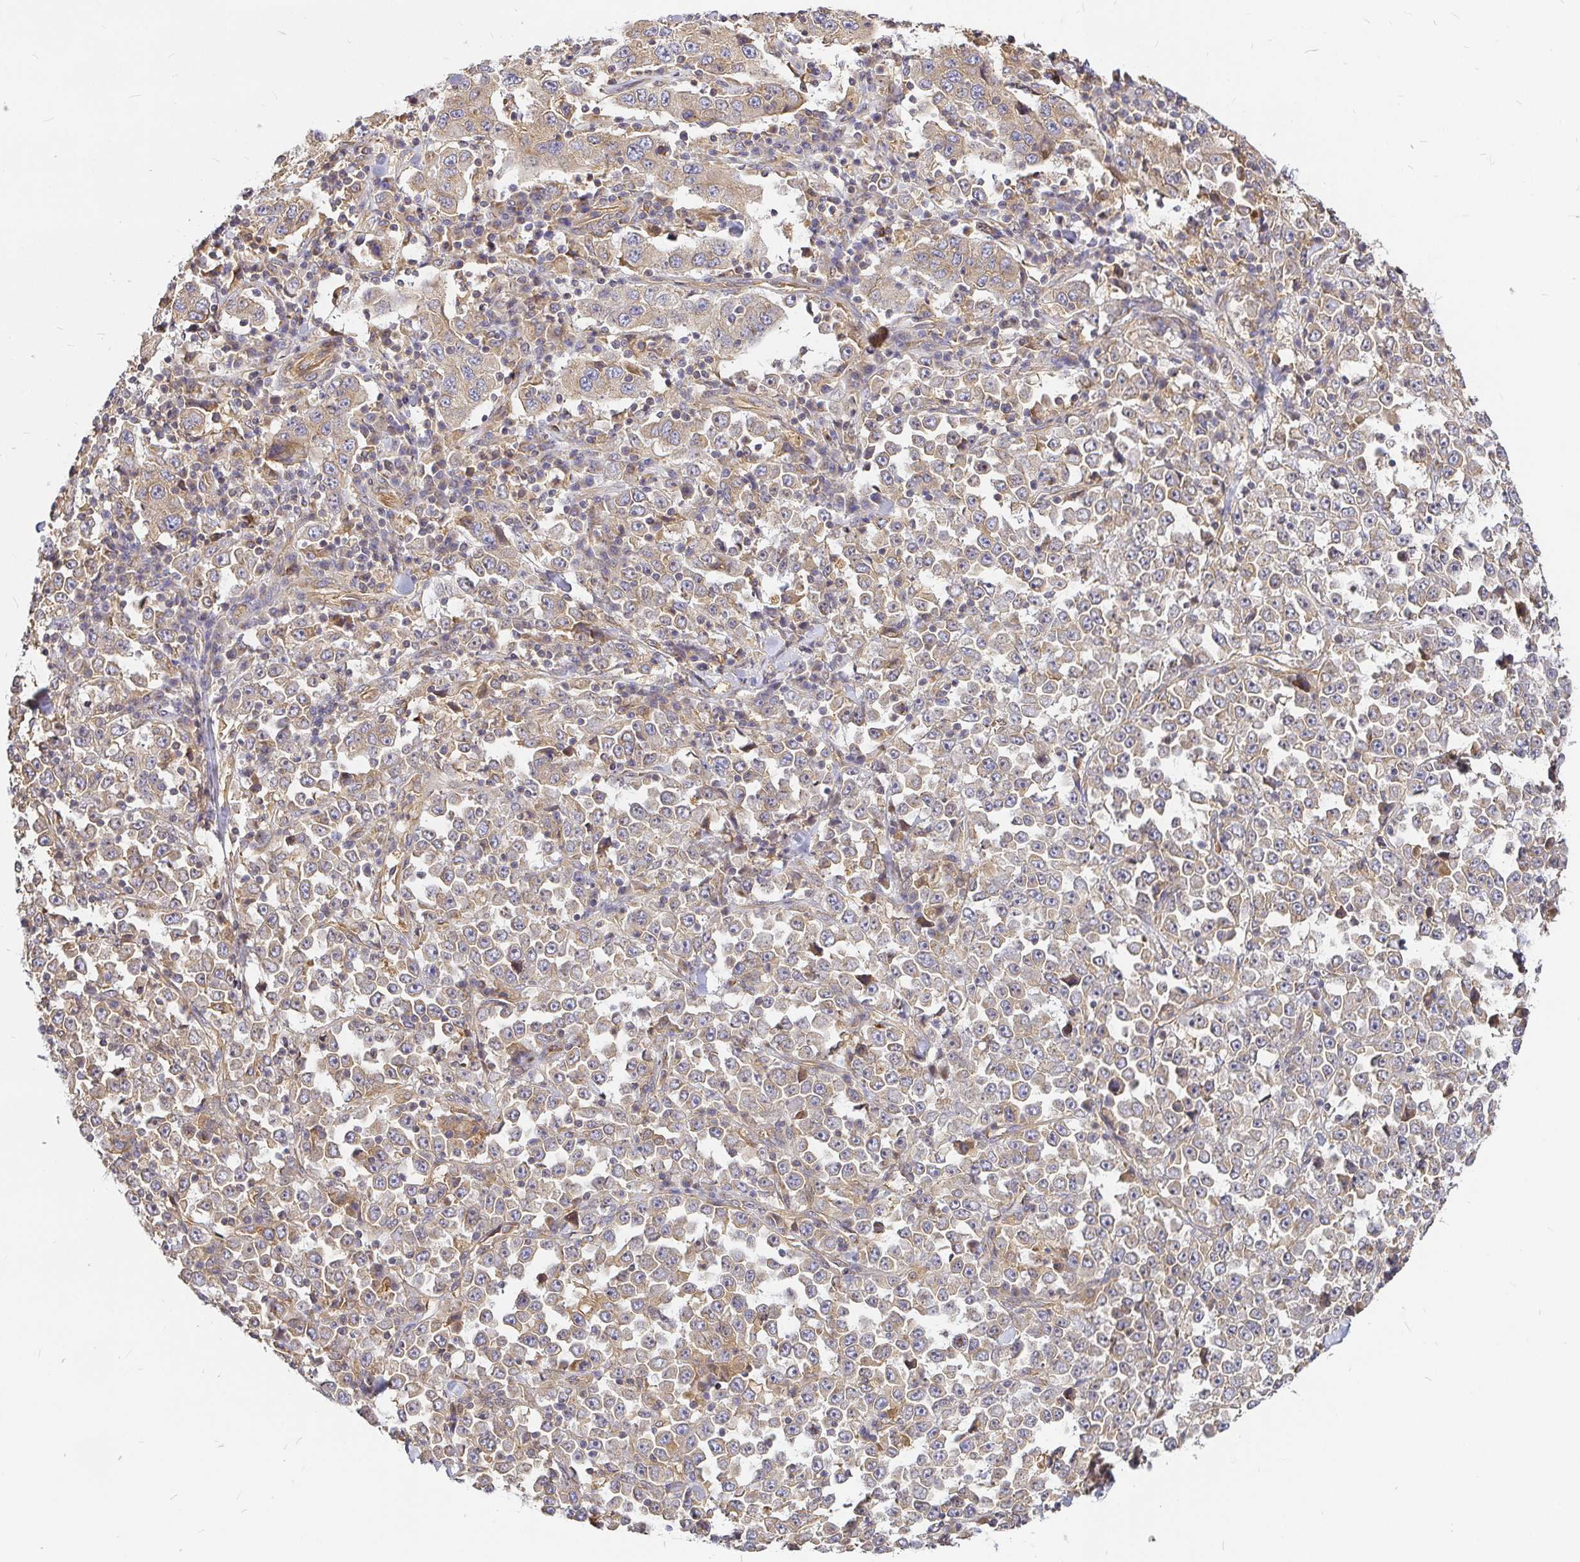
{"staining": {"intensity": "weak", "quantity": "<25%", "location": "cytoplasmic/membranous"}, "tissue": "stomach cancer", "cell_type": "Tumor cells", "image_type": "cancer", "snomed": [{"axis": "morphology", "description": "Normal tissue, NOS"}, {"axis": "morphology", "description": "Adenocarcinoma, NOS"}, {"axis": "topography", "description": "Stomach, upper"}, {"axis": "topography", "description": "Stomach"}], "caption": "Immunohistochemistry histopathology image of stomach cancer (adenocarcinoma) stained for a protein (brown), which exhibits no positivity in tumor cells.", "gene": "KIF5B", "patient": {"sex": "male", "age": 59}}